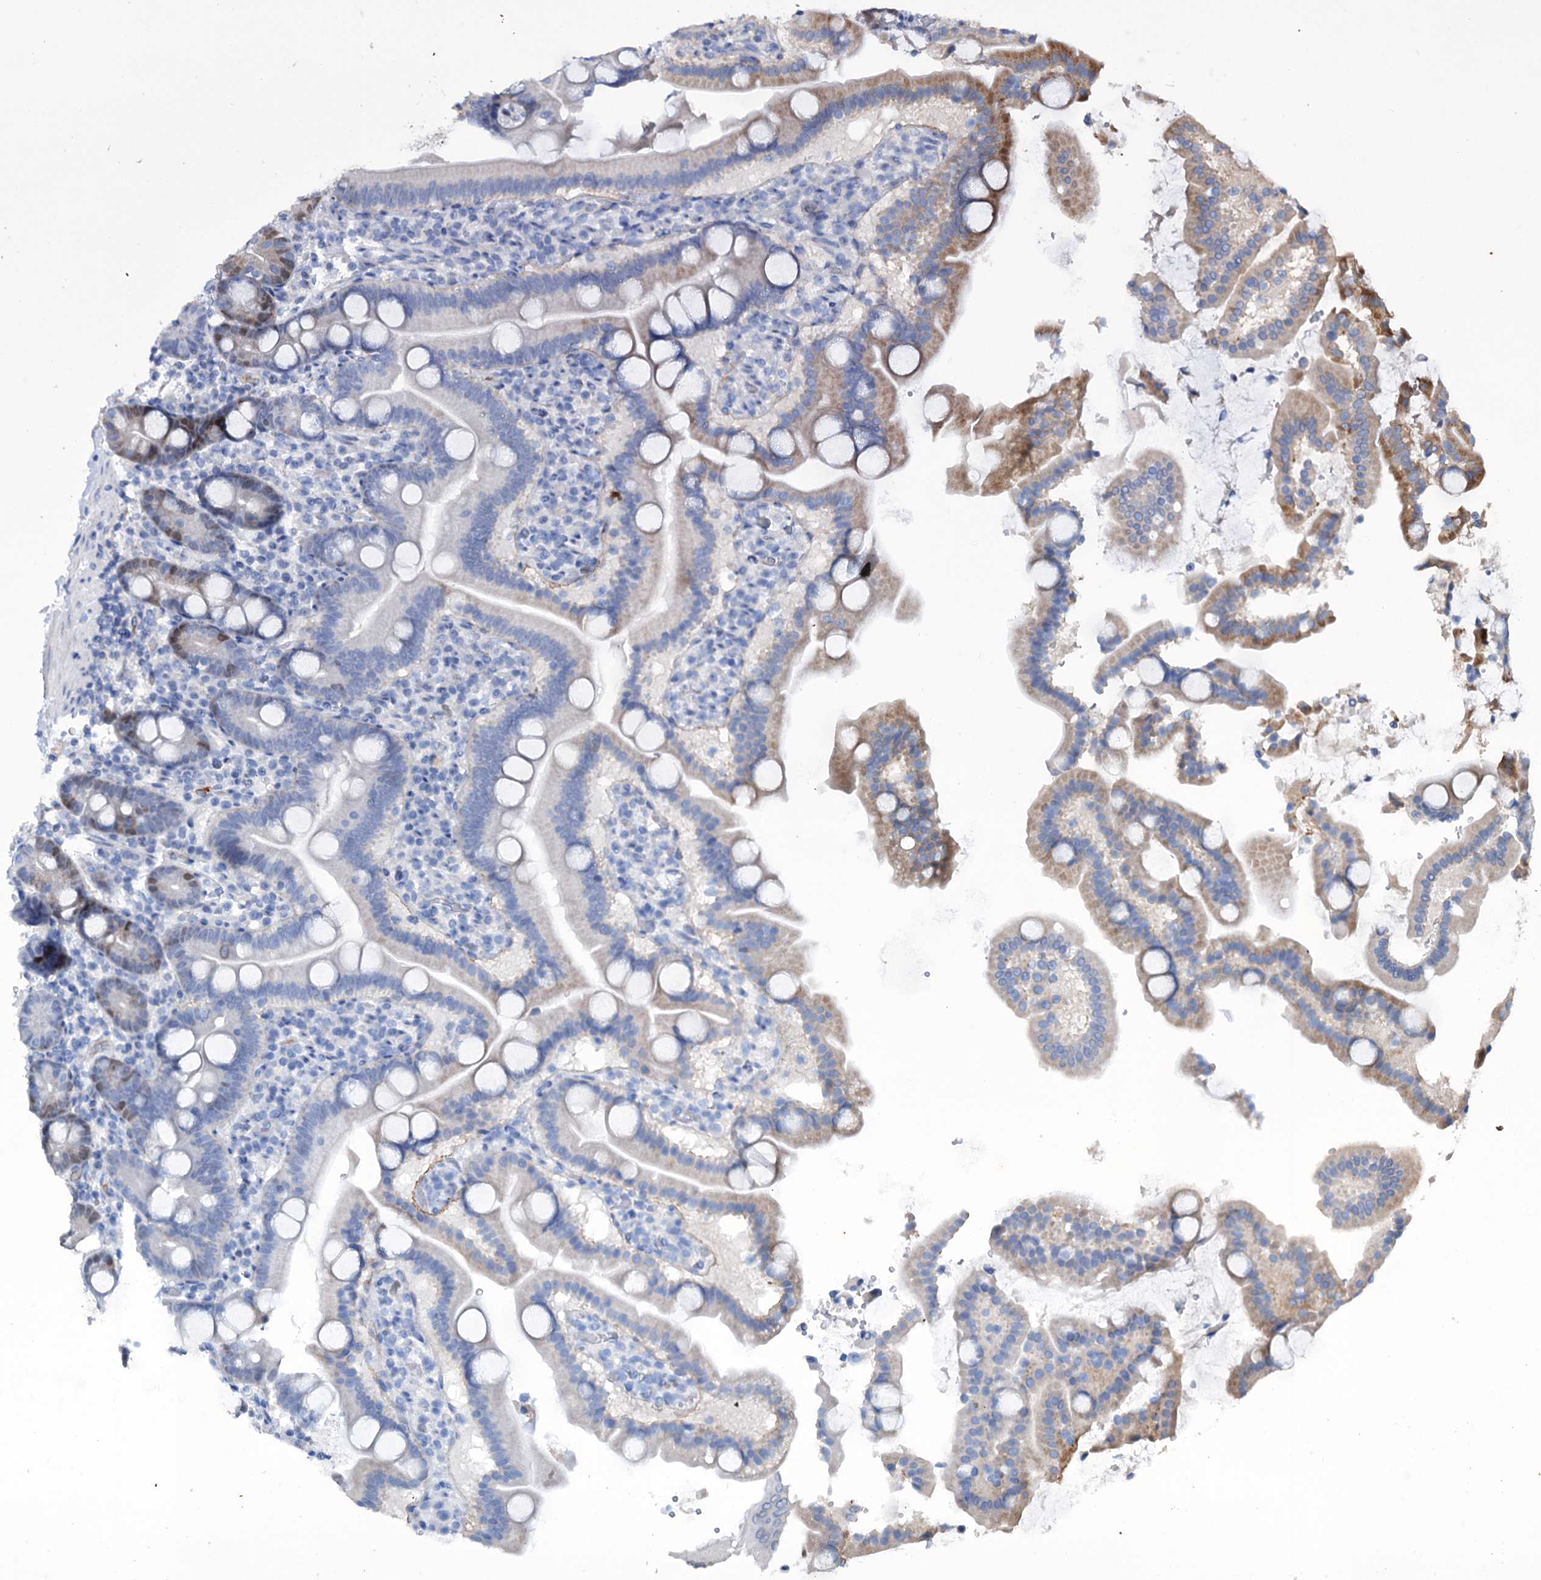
{"staining": {"intensity": "moderate", "quantity": "<25%", "location": "cytoplasmic/membranous,nuclear"}, "tissue": "duodenum", "cell_type": "Glandular cells", "image_type": "normal", "snomed": [{"axis": "morphology", "description": "Normal tissue, NOS"}, {"axis": "topography", "description": "Duodenum"}], "caption": "Immunohistochemical staining of benign human duodenum displays moderate cytoplasmic/membranous,nuclear protein positivity in approximately <25% of glandular cells.", "gene": "FAM111B", "patient": {"sex": "male", "age": 55}}